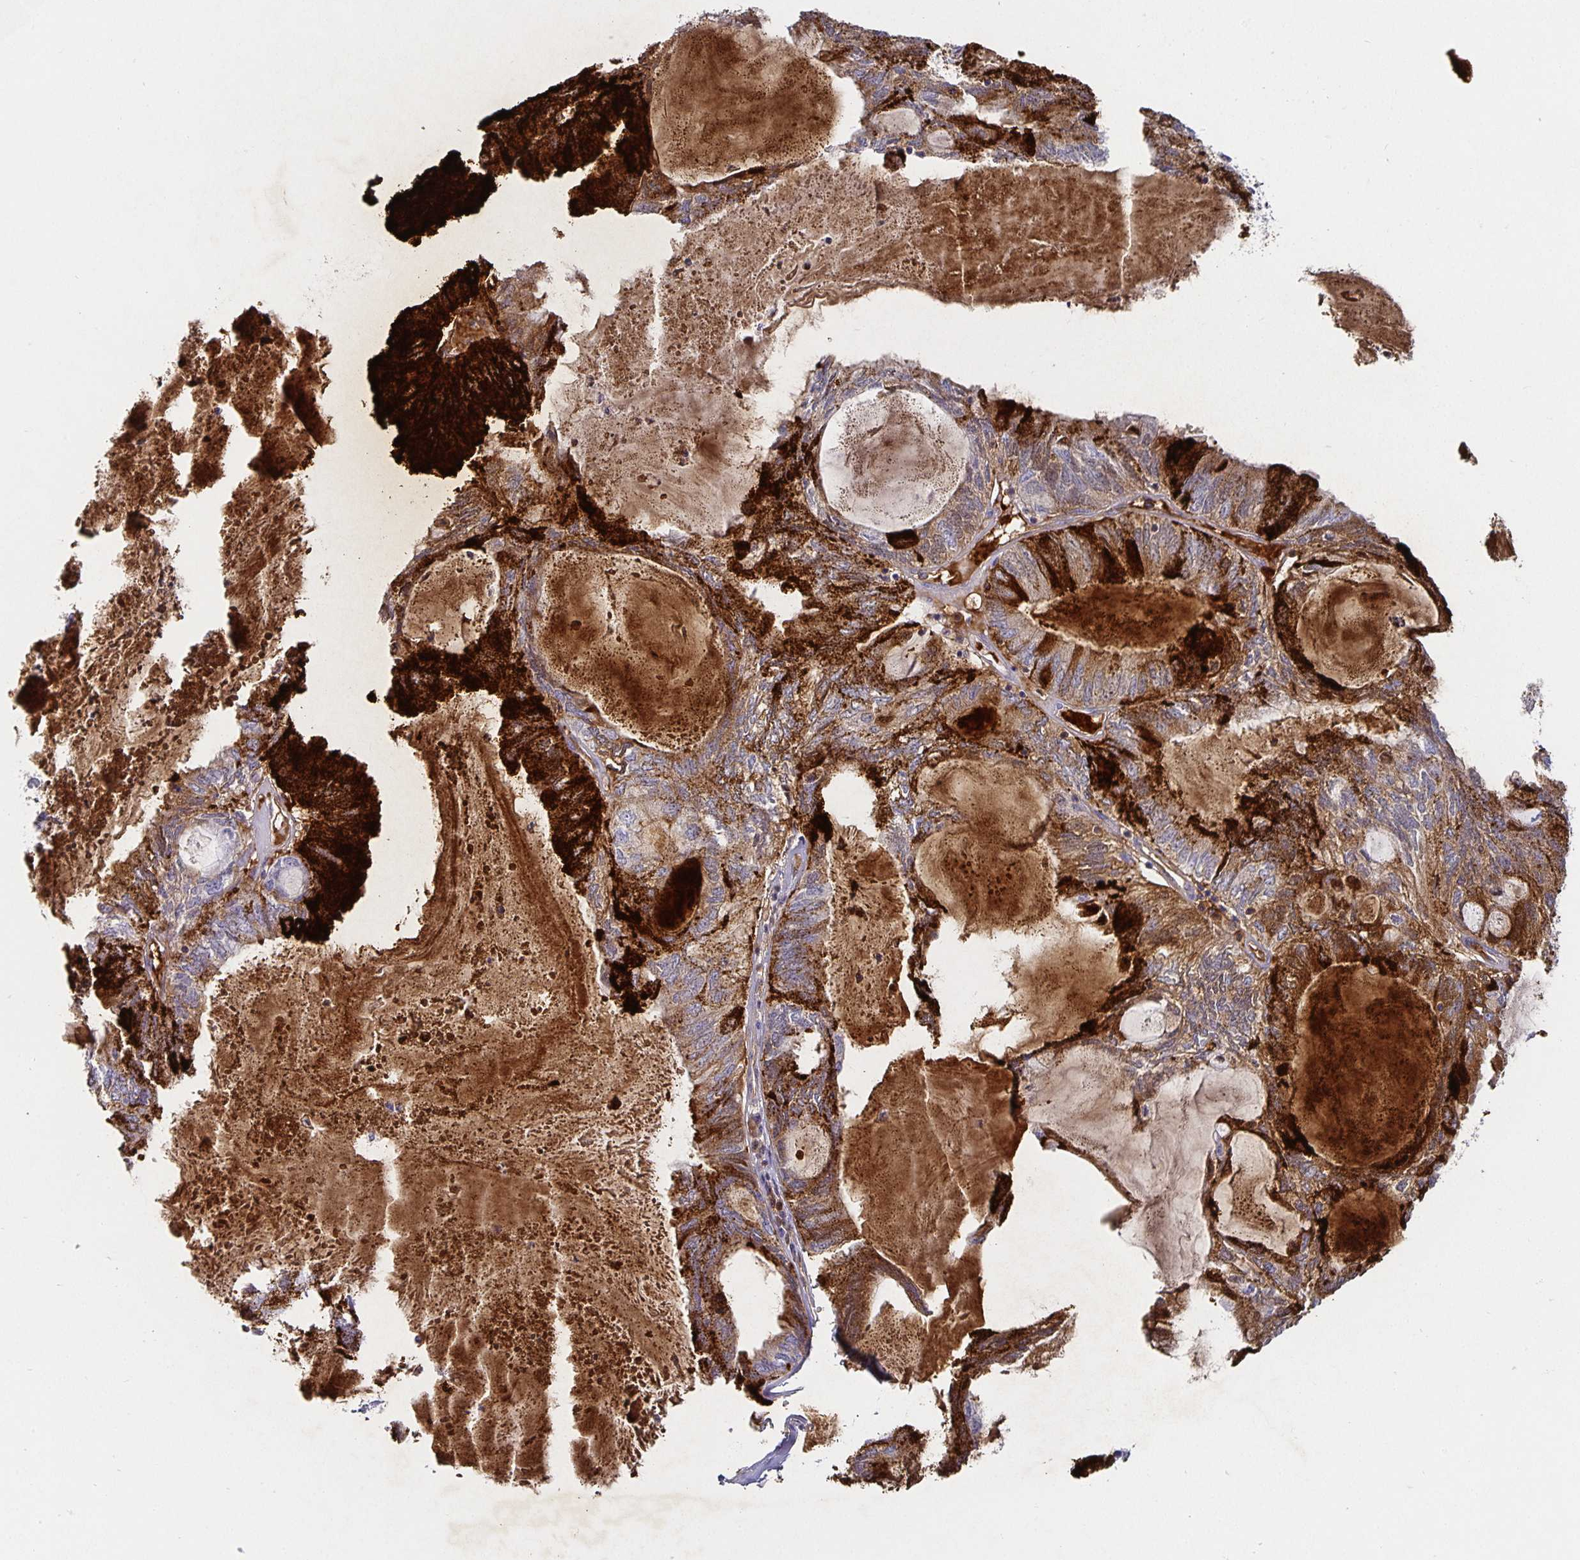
{"staining": {"intensity": "strong", "quantity": "25%-75%", "location": "cytoplasmic/membranous"}, "tissue": "endometrial cancer", "cell_type": "Tumor cells", "image_type": "cancer", "snomed": [{"axis": "morphology", "description": "Adenocarcinoma, NOS"}, {"axis": "topography", "description": "Endometrium"}], "caption": "Immunohistochemistry (DAB) staining of endometrial cancer demonstrates strong cytoplasmic/membranous protein expression in approximately 25%-75% of tumor cells.", "gene": "CHGA", "patient": {"sex": "female", "age": 80}}